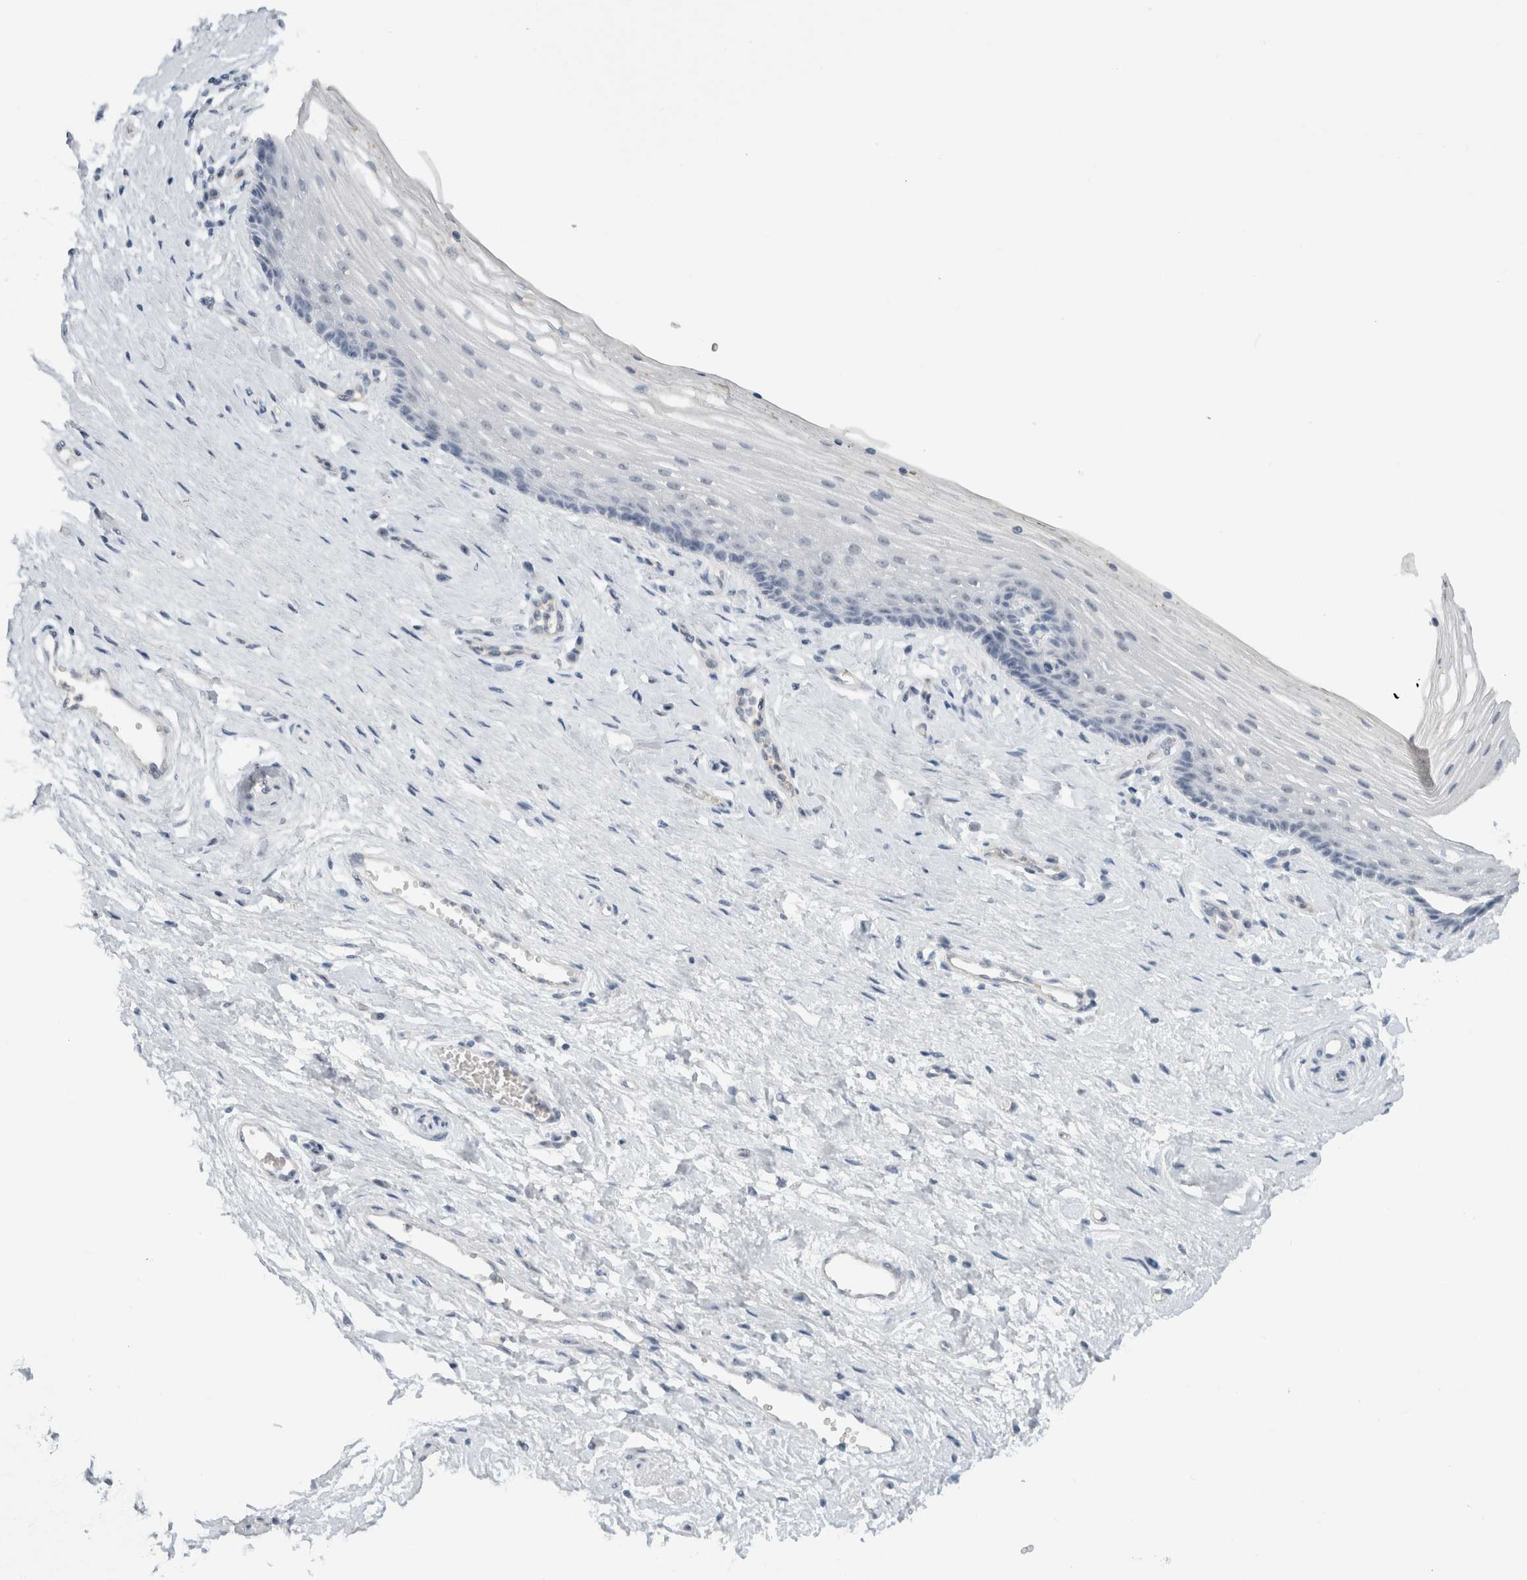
{"staining": {"intensity": "negative", "quantity": "none", "location": "none"}, "tissue": "vagina", "cell_type": "Squamous epithelial cells", "image_type": "normal", "snomed": [{"axis": "morphology", "description": "Normal tissue, NOS"}, {"axis": "topography", "description": "Vagina"}], "caption": "A high-resolution micrograph shows immunohistochemistry staining of normal vagina, which demonstrates no significant positivity in squamous epithelial cells. The staining is performed using DAB brown chromogen with nuclei counter-stained in using hematoxylin.", "gene": "FMR1NB", "patient": {"sex": "female", "age": 46}}